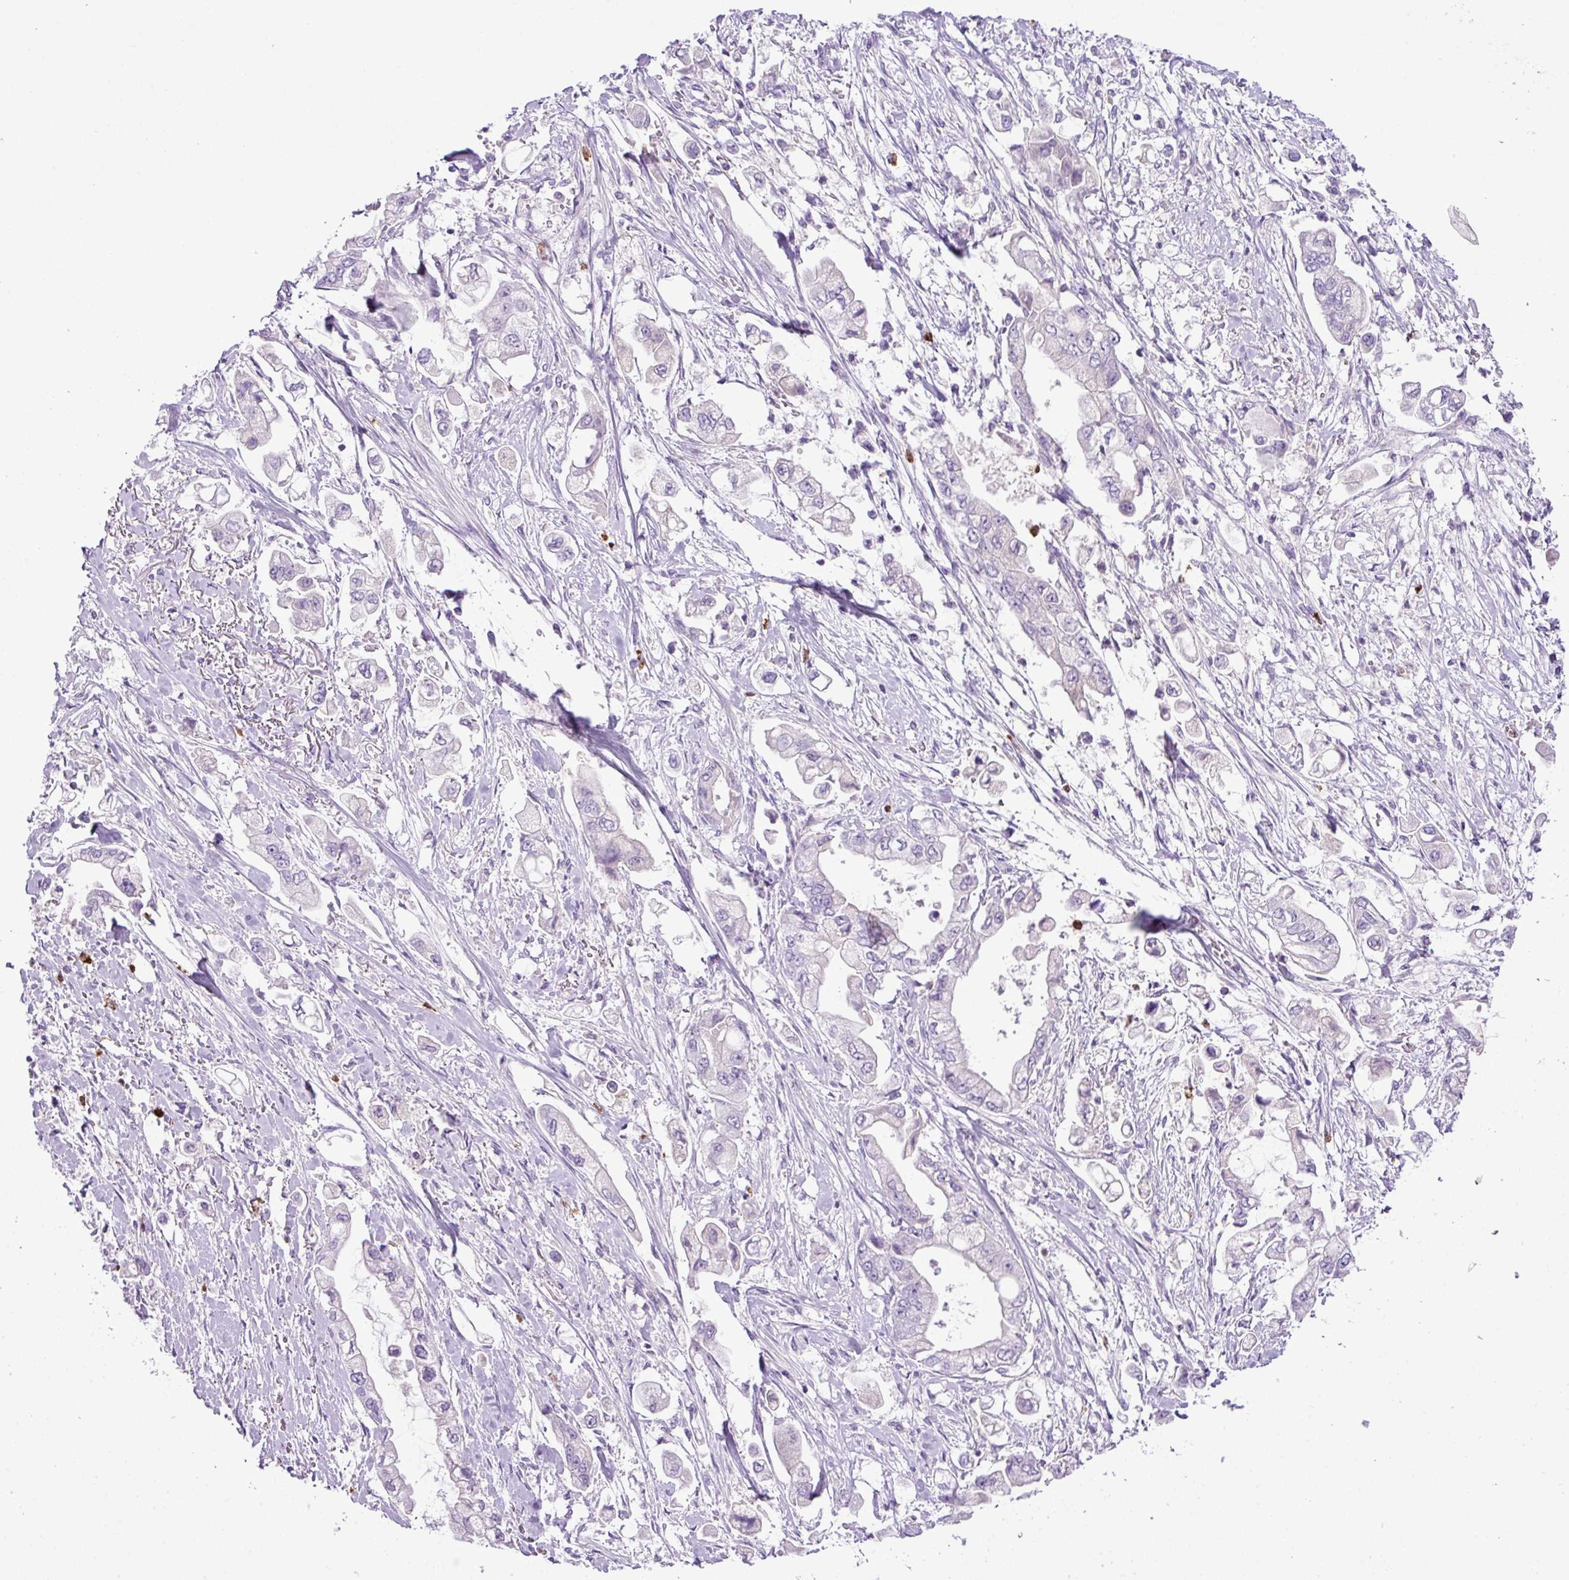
{"staining": {"intensity": "negative", "quantity": "none", "location": "none"}, "tissue": "stomach cancer", "cell_type": "Tumor cells", "image_type": "cancer", "snomed": [{"axis": "morphology", "description": "Adenocarcinoma, NOS"}, {"axis": "topography", "description": "Stomach"}], "caption": "DAB (3,3'-diaminobenzidine) immunohistochemical staining of stomach cancer (adenocarcinoma) reveals no significant expression in tumor cells.", "gene": "HTR3E", "patient": {"sex": "male", "age": 62}}